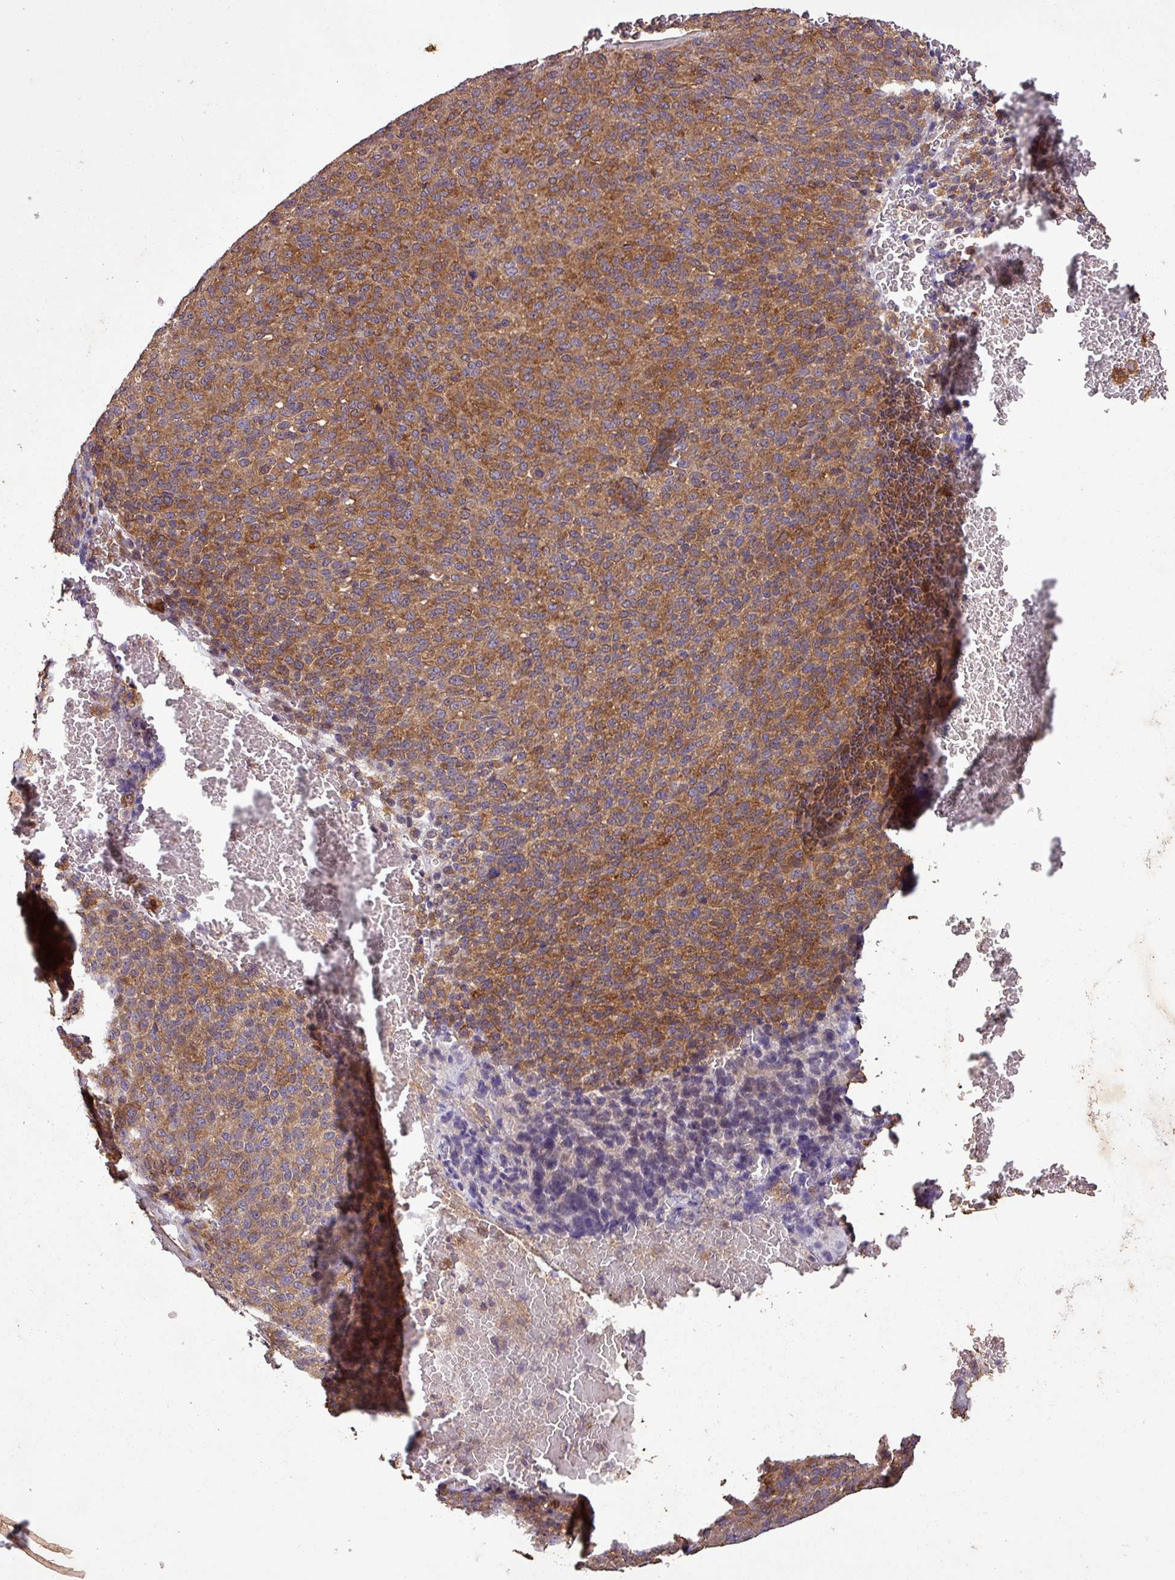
{"staining": {"intensity": "moderate", "quantity": ">75%", "location": "cytoplasmic/membranous"}, "tissue": "melanoma", "cell_type": "Tumor cells", "image_type": "cancer", "snomed": [{"axis": "morphology", "description": "Malignant melanoma, Metastatic site"}, {"axis": "topography", "description": "Brain"}], "caption": "Immunohistochemistry (IHC) micrograph of malignant melanoma (metastatic site) stained for a protein (brown), which reveals medium levels of moderate cytoplasmic/membranous expression in approximately >75% of tumor cells.", "gene": "SIRPB2", "patient": {"sex": "female", "age": 56}}